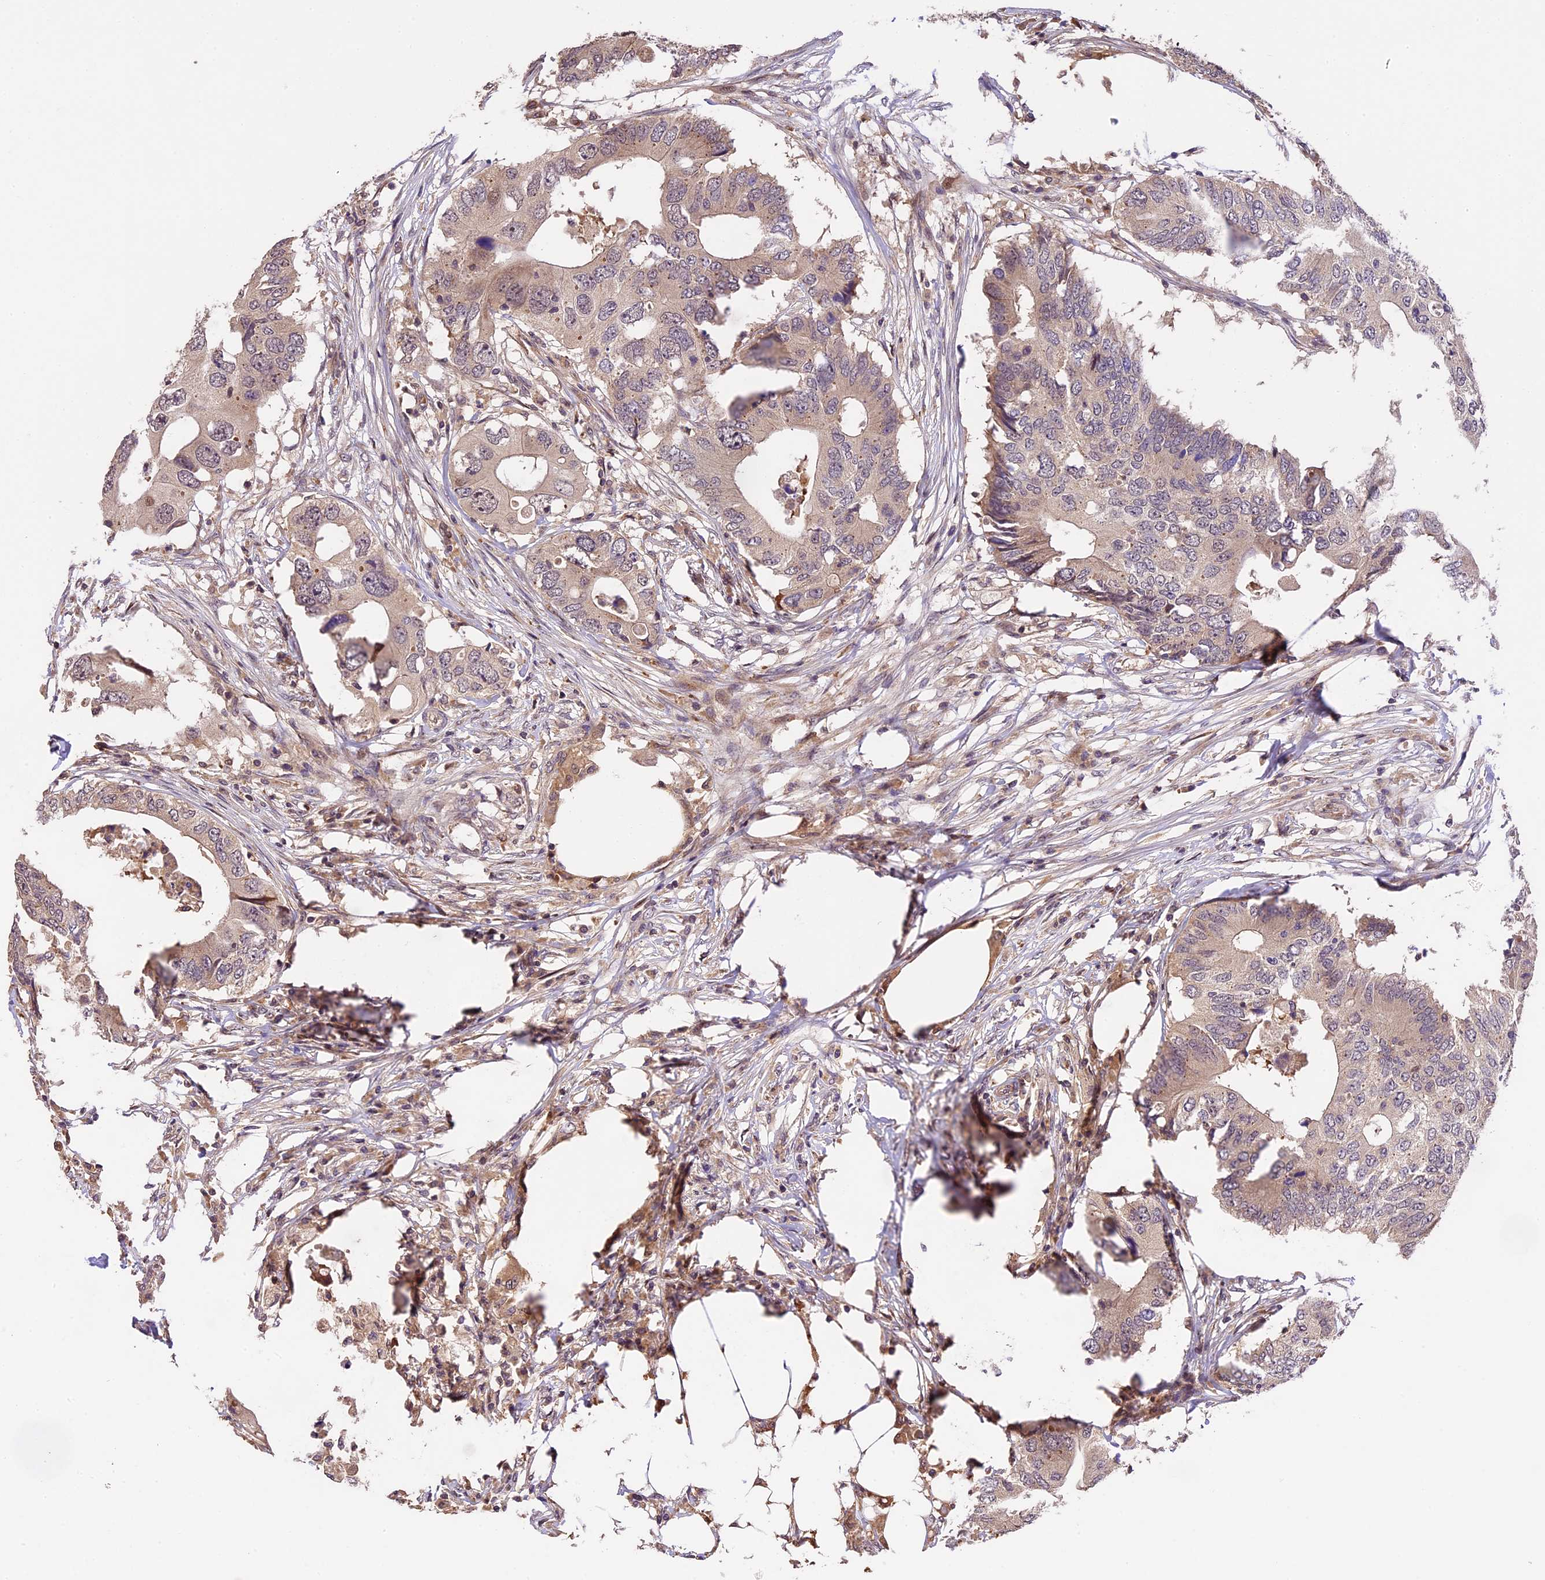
{"staining": {"intensity": "weak", "quantity": ">75%", "location": "cytoplasmic/membranous"}, "tissue": "colorectal cancer", "cell_type": "Tumor cells", "image_type": "cancer", "snomed": [{"axis": "morphology", "description": "Adenocarcinoma, NOS"}, {"axis": "topography", "description": "Colon"}], "caption": "Protein expression analysis of colorectal adenocarcinoma shows weak cytoplasmic/membranous expression in about >75% of tumor cells. Nuclei are stained in blue.", "gene": "DGKH", "patient": {"sex": "male", "age": 71}}